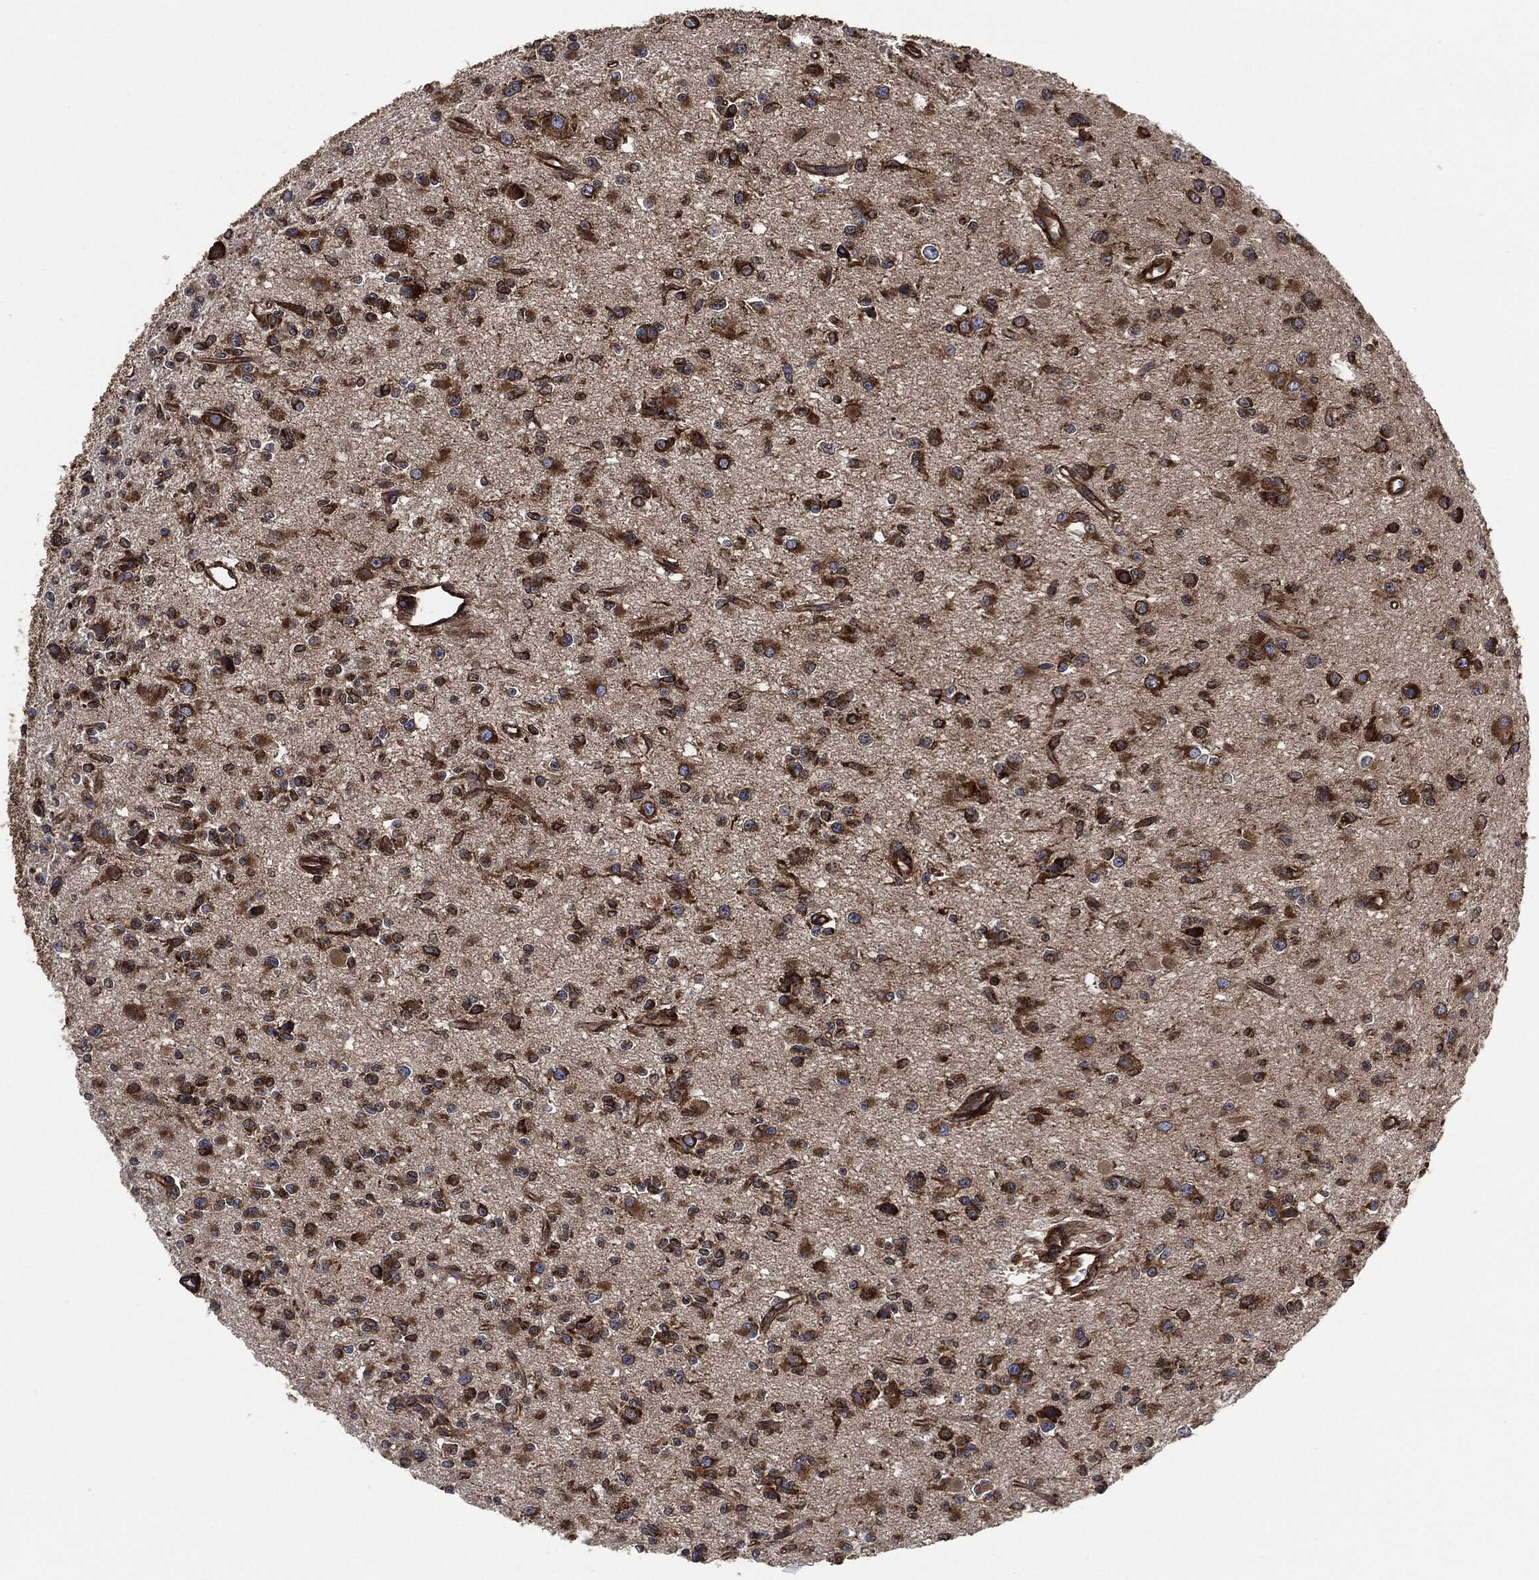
{"staining": {"intensity": "moderate", "quantity": ">75%", "location": "cytoplasmic/membranous"}, "tissue": "glioma", "cell_type": "Tumor cells", "image_type": "cancer", "snomed": [{"axis": "morphology", "description": "Glioma, malignant, Low grade"}, {"axis": "topography", "description": "Brain"}], "caption": "Immunohistochemistry of malignant low-grade glioma demonstrates medium levels of moderate cytoplasmic/membranous expression in approximately >75% of tumor cells.", "gene": "AMFR", "patient": {"sex": "female", "age": 45}}